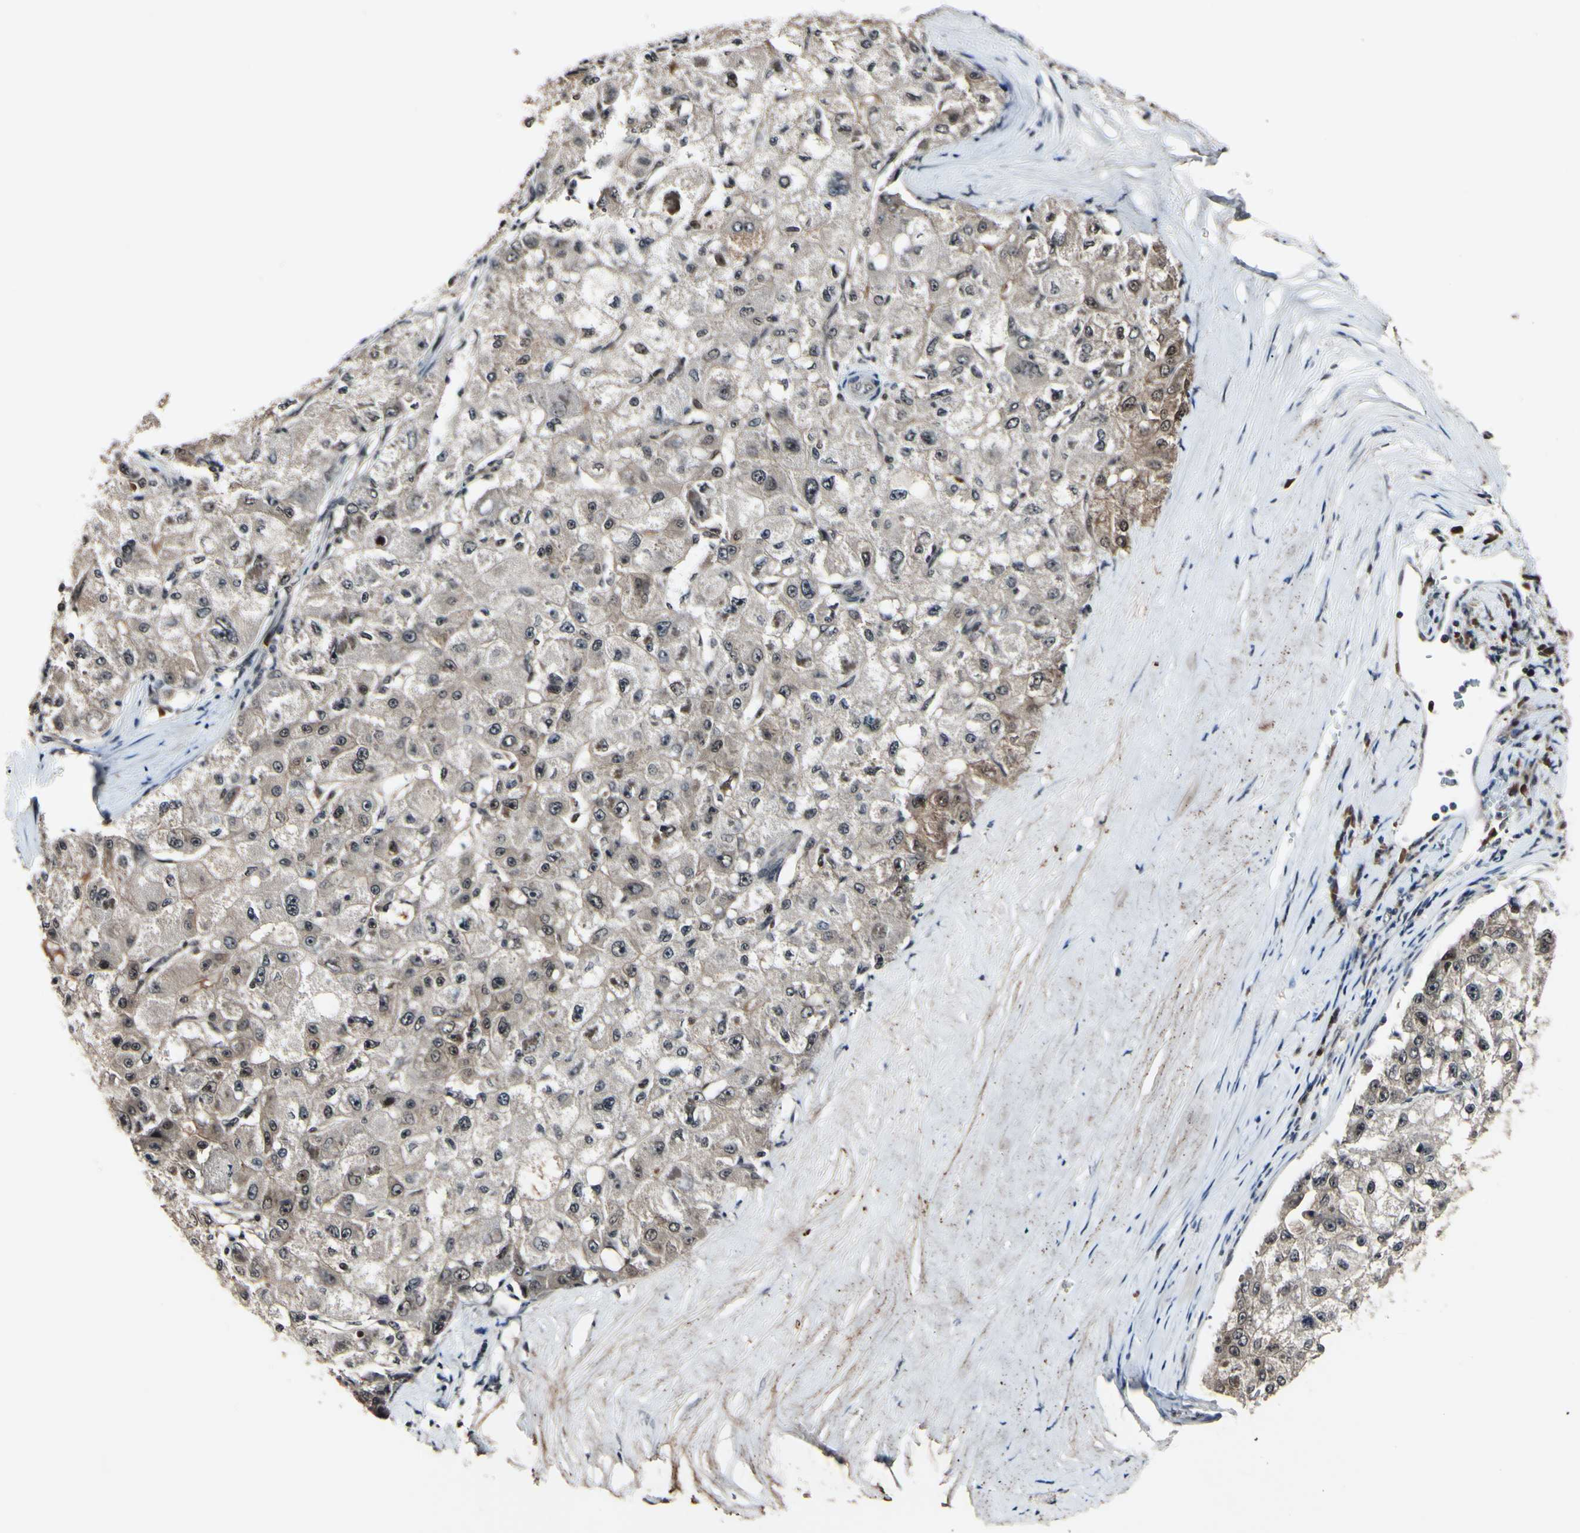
{"staining": {"intensity": "weak", "quantity": ">75%", "location": "cytoplasmic/membranous,nuclear"}, "tissue": "liver cancer", "cell_type": "Tumor cells", "image_type": "cancer", "snomed": [{"axis": "morphology", "description": "Carcinoma, Hepatocellular, NOS"}, {"axis": "topography", "description": "Liver"}], "caption": "Protein analysis of liver hepatocellular carcinoma tissue displays weak cytoplasmic/membranous and nuclear staining in approximately >75% of tumor cells. Ihc stains the protein in brown and the nuclei are stained blue.", "gene": "PSMD10", "patient": {"sex": "male", "age": 80}}